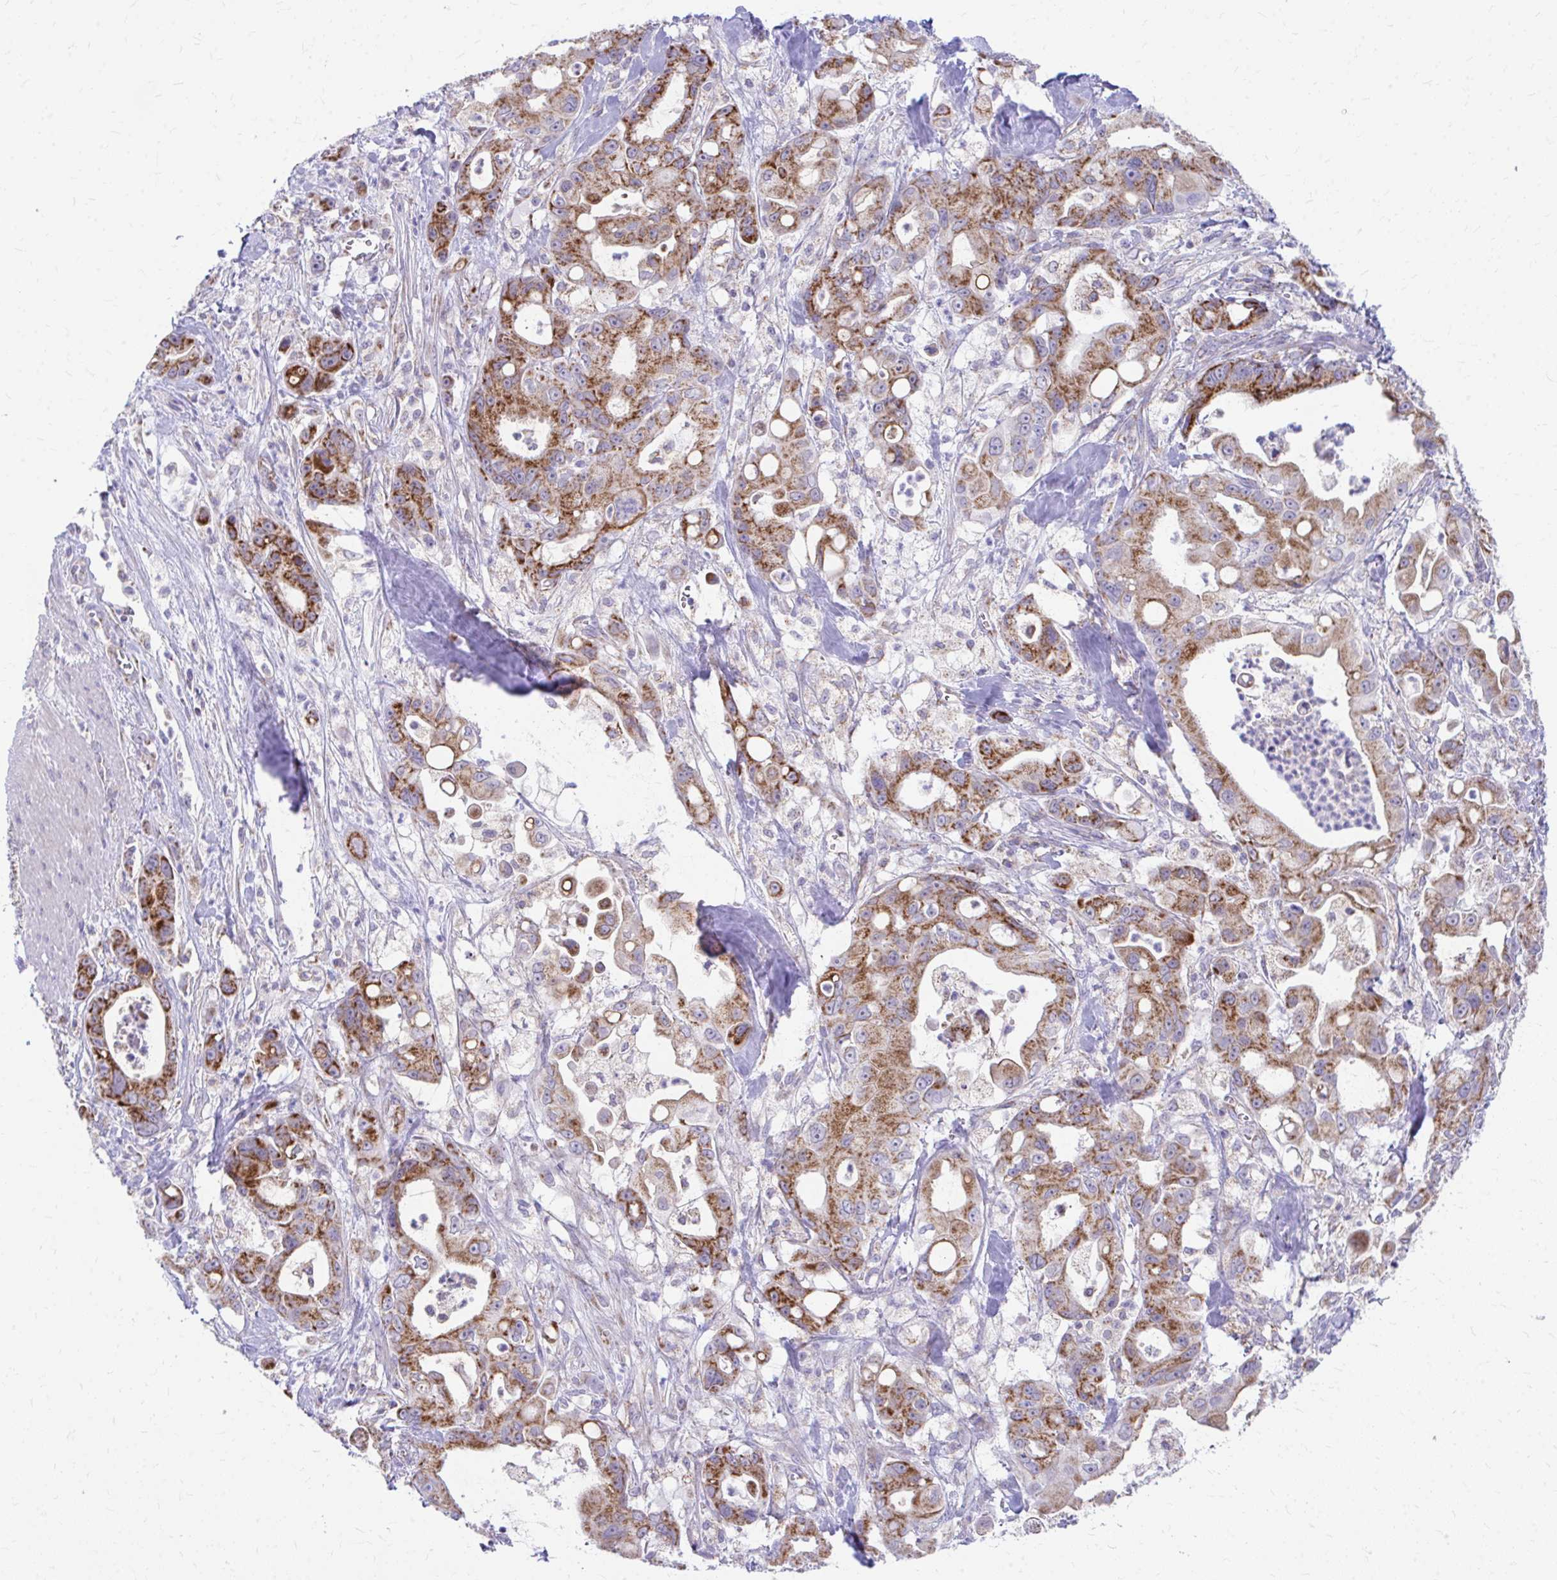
{"staining": {"intensity": "moderate", "quantity": ">75%", "location": "cytoplasmic/membranous"}, "tissue": "pancreatic cancer", "cell_type": "Tumor cells", "image_type": "cancer", "snomed": [{"axis": "morphology", "description": "Adenocarcinoma, NOS"}, {"axis": "topography", "description": "Pancreas"}], "caption": "A micrograph of human pancreatic cancer (adenocarcinoma) stained for a protein demonstrates moderate cytoplasmic/membranous brown staining in tumor cells.", "gene": "MRPL19", "patient": {"sex": "male", "age": 68}}